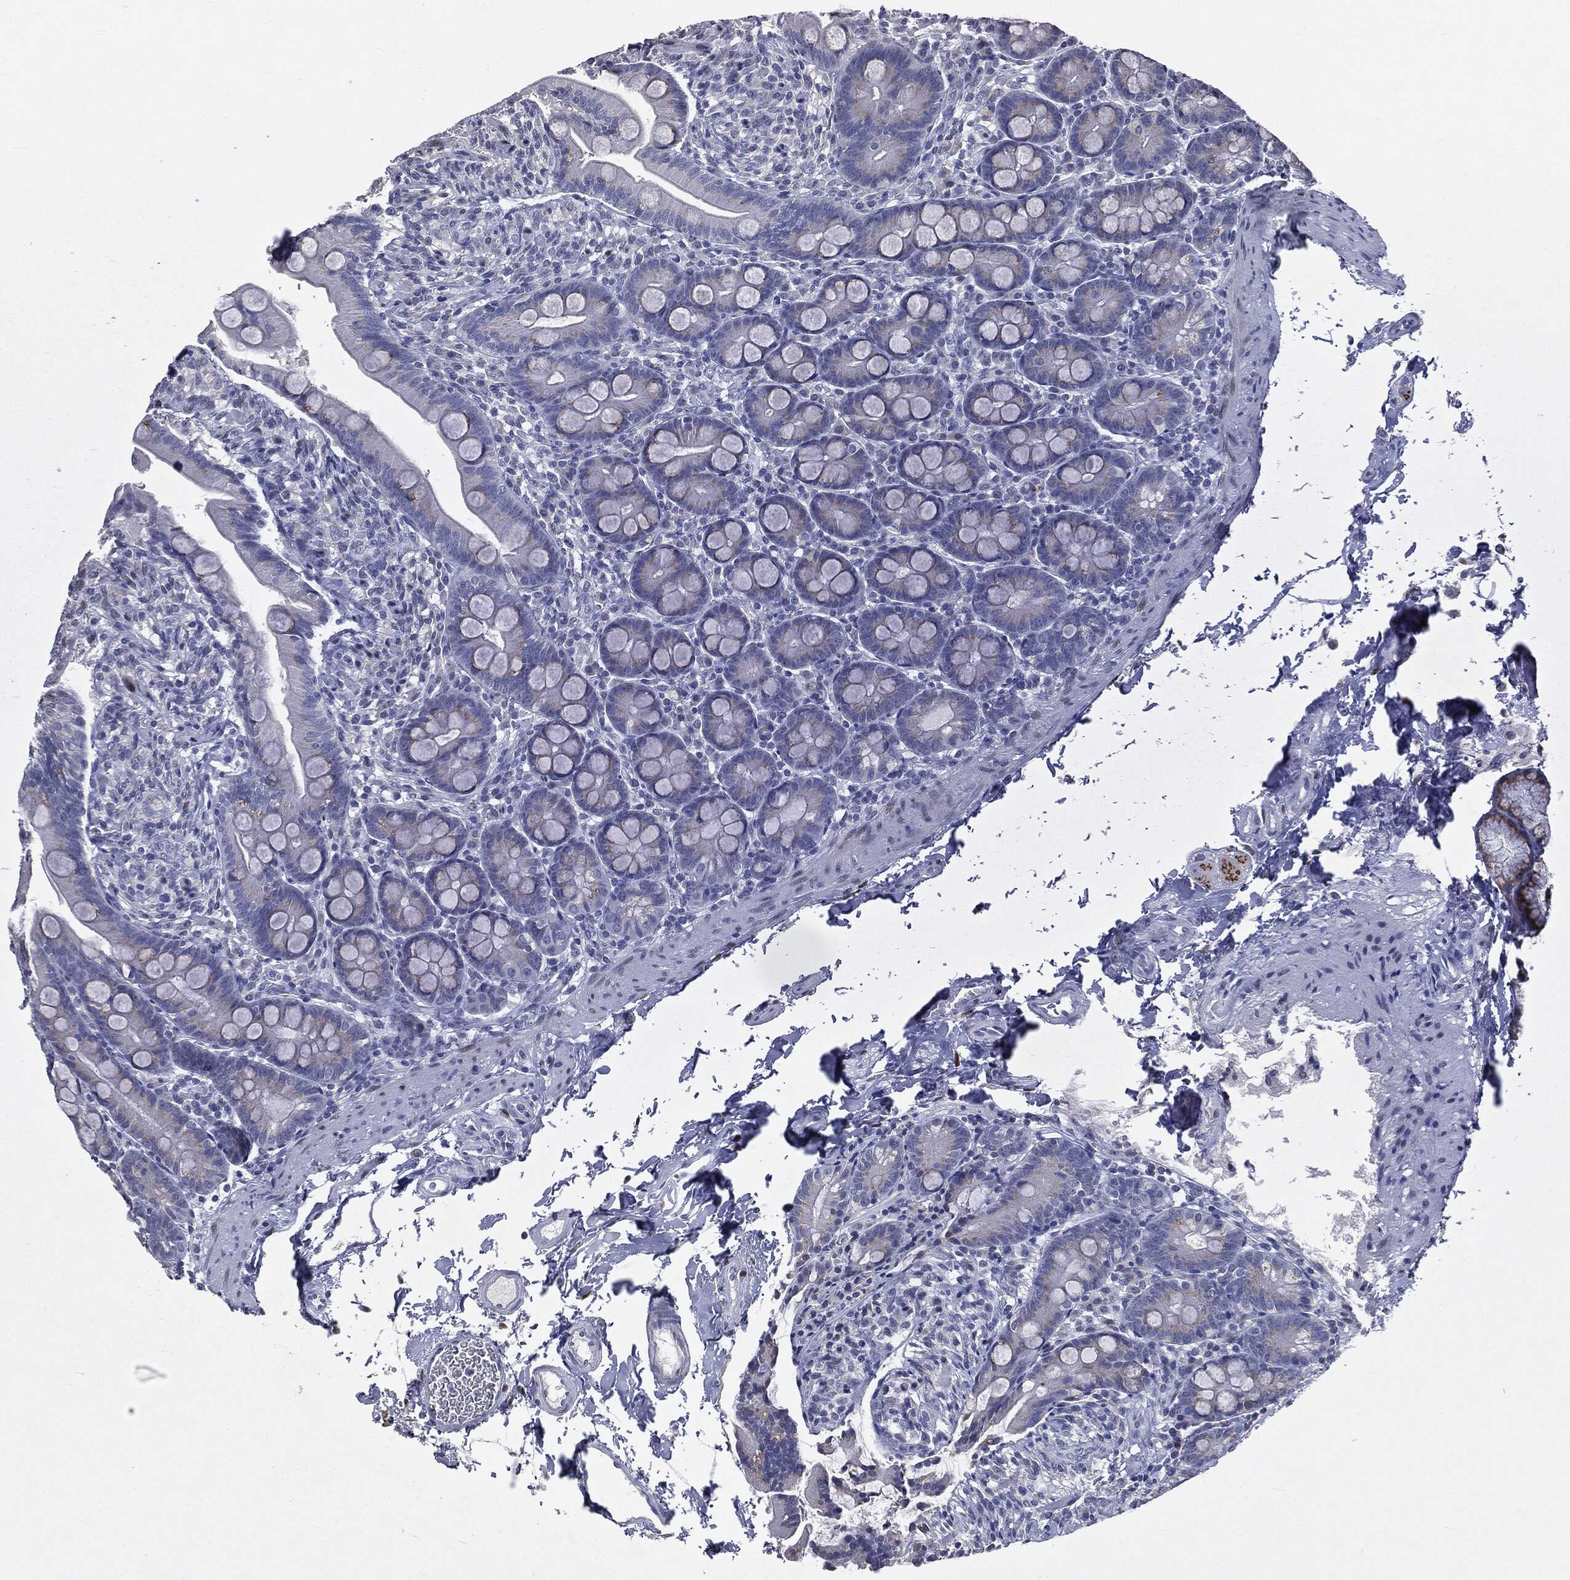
{"staining": {"intensity": "moderate", "quantity": "<25%", "location": "cytoplasmic/membranous"}, "tissue": "small intestine", "cell_type": "Glandular cells", "image_type": "normal", "snomed": [{"axis": "morphology", "description": "Normal tissue, NOS"}, {"axis": "topography", "description": "Small intestine"}], "caption": "Immunohistochemistry (IHC) staining of normal small intestine, which displays low levels of moderate cytoplasmic/membranous positivity in approximately <25% of glandular cells indicating moderate cytoplasmic/membranous protein staining. The staining was performed using DAB (brown) for protein detection and nuclei were counterstained in hematoxylin (blue).", "gene": "CASD1", "patient": {"sex": "female", "age": 44}}